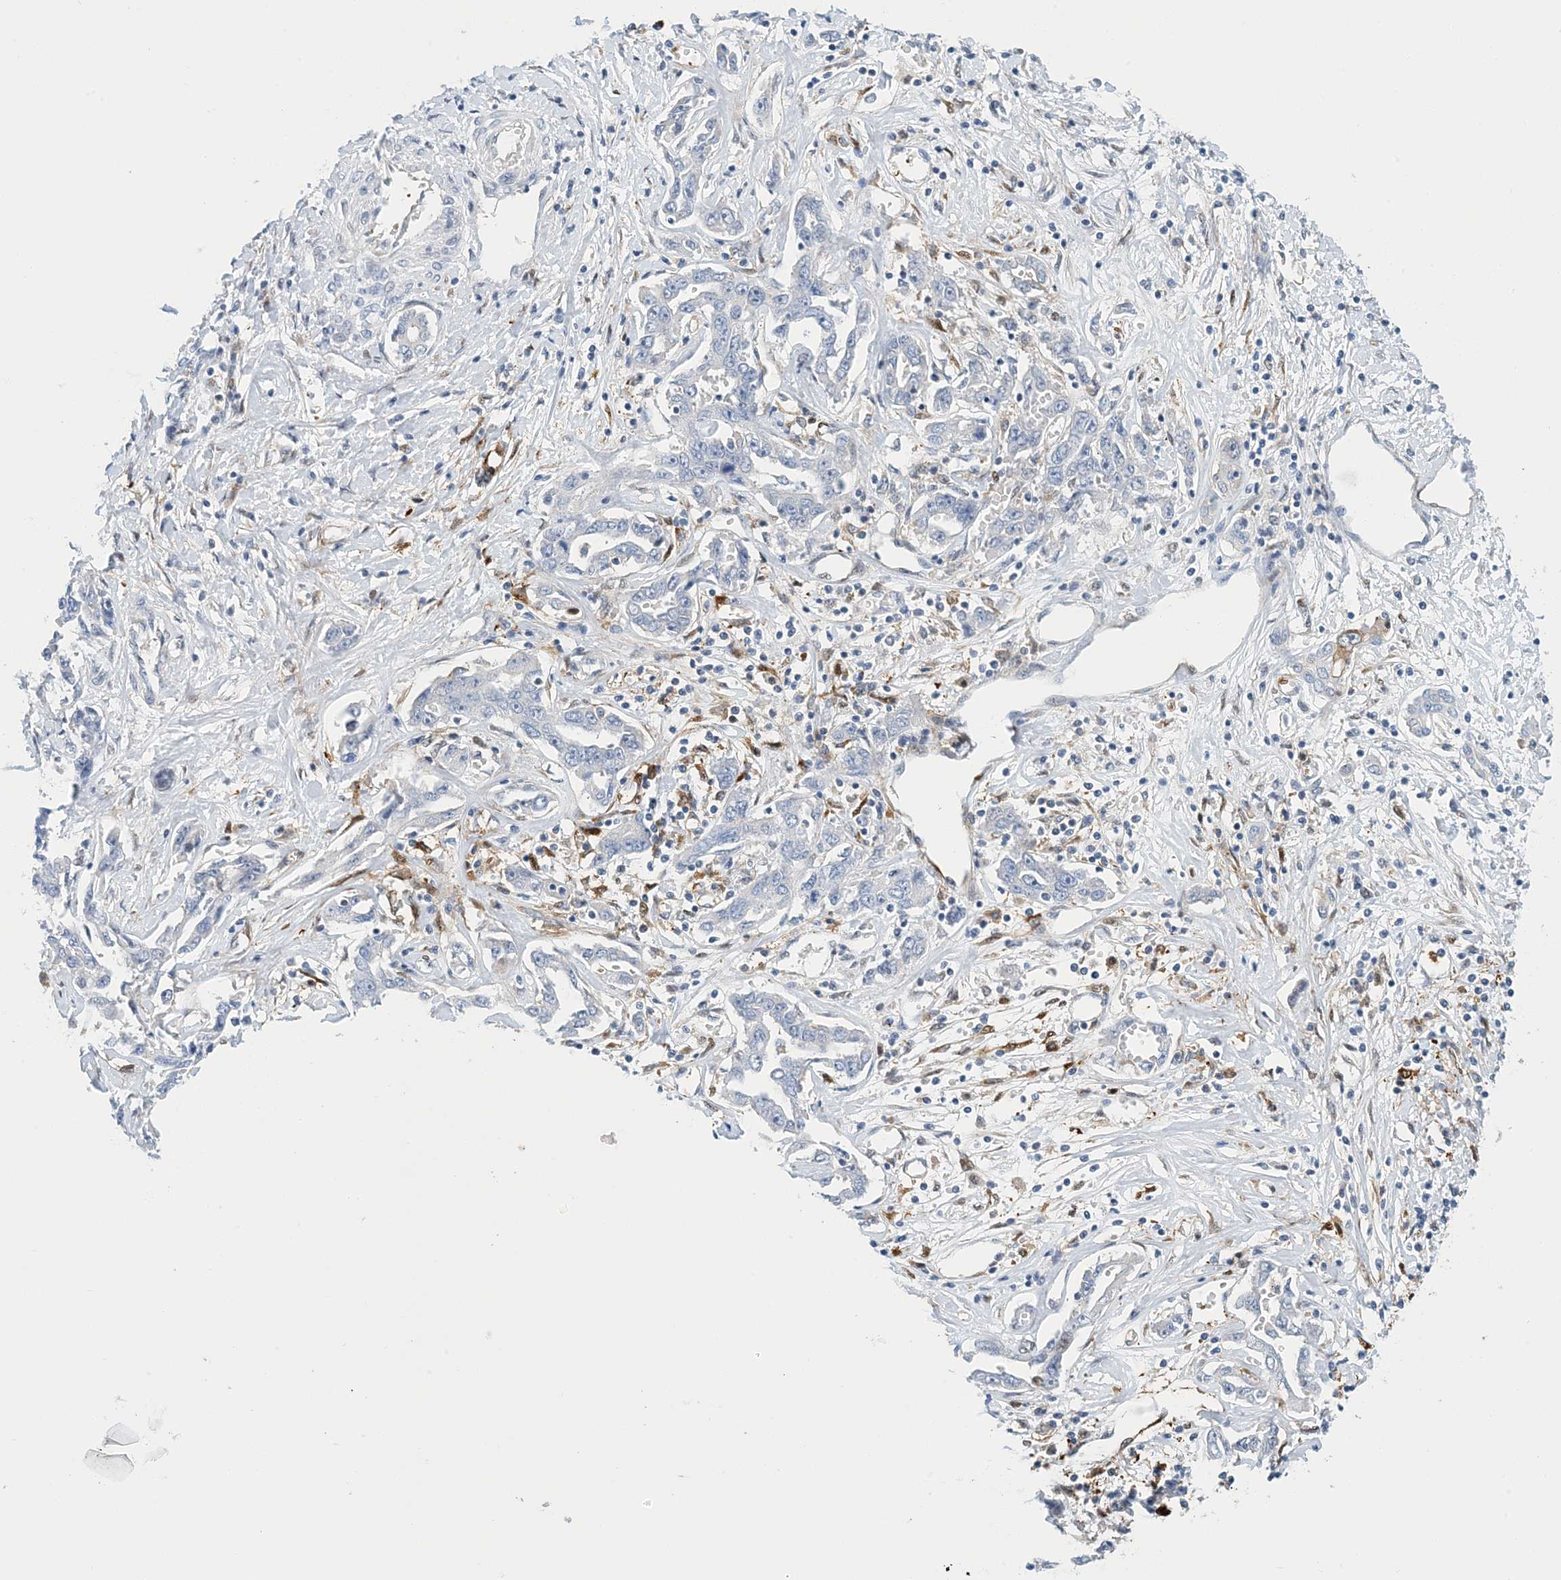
{"staining": {"intensity": "negative", "quantity": "none", "location": "none"}, "tissue": "liver cancer", "cell_type": "Tumor cells", "image_type": "cancer", "snomed": [{"axis": "morphology", "description": "Cholangiocarcinoma"}, {"axis": "topography", "description": "Liver"}], "caption": "Protein analysis of liver cholangiocarcinoma demonstrates no significant staining in tumor cells.", "gene": "PCDHA2", "patient": {"sex": "male", "age": 59}}